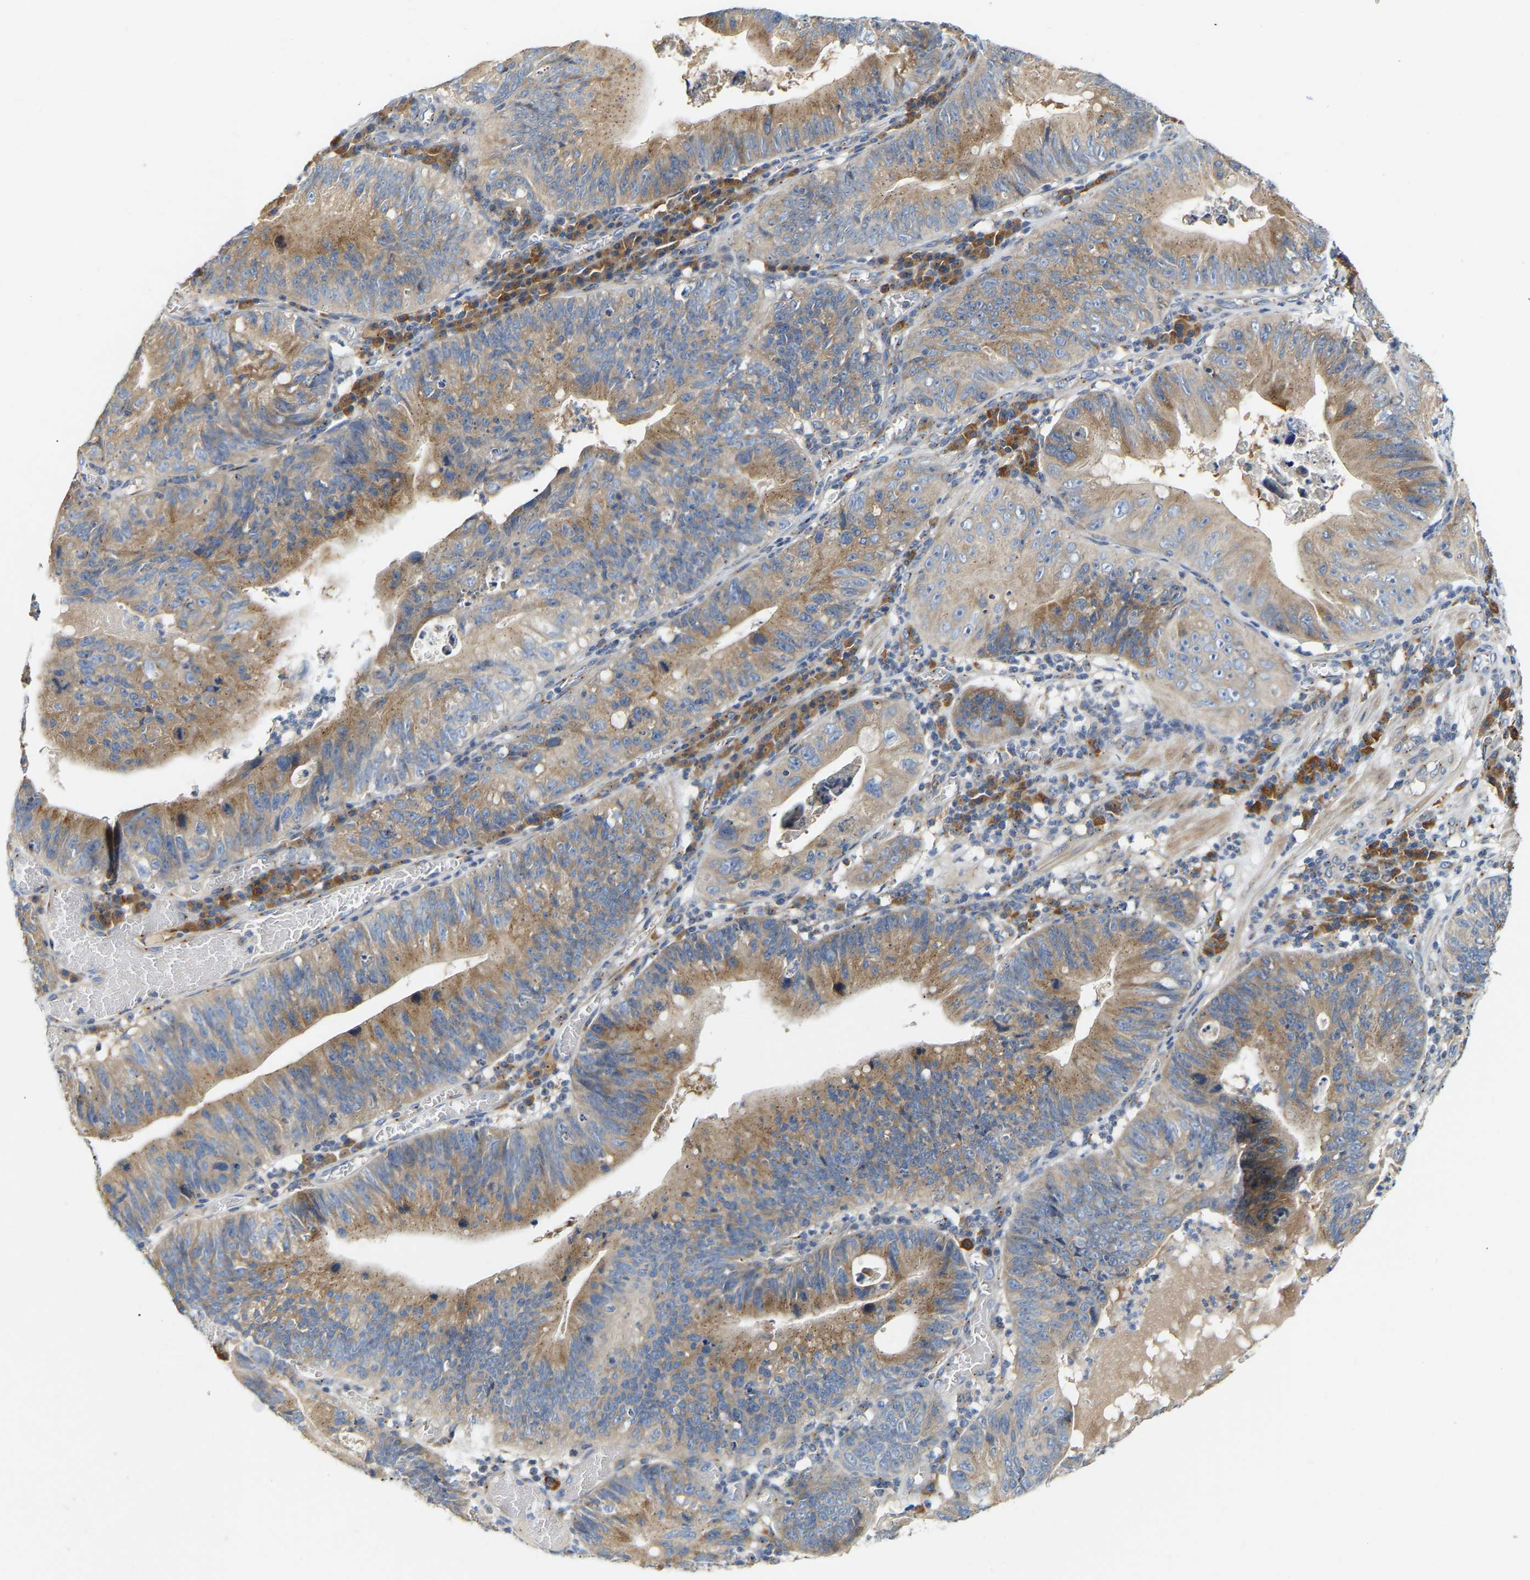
{"staining": {"intensity": "moderate", "quantity": ">75%", "location": "cytoplasmic/membranous"}, "tissue": "stomach cancer", "cell_type": "Tumor cells", "image_type": "cancer", "snomed": [{"axis": "morphology", "description": "Adenocarcinoma, NOS"}, {"axis": "topography", "description": "Stomach"}], "caption": "Immunohistochemical staining of human stomach cancer demonstrates moderate cytoplasmic/membranous protein staining in about >75% of tumor cells. (Brightfield microscopy of DAB IHC at high magnification).", "gene": "PCNT", "patient": {"sex": "male", "age": 59}}